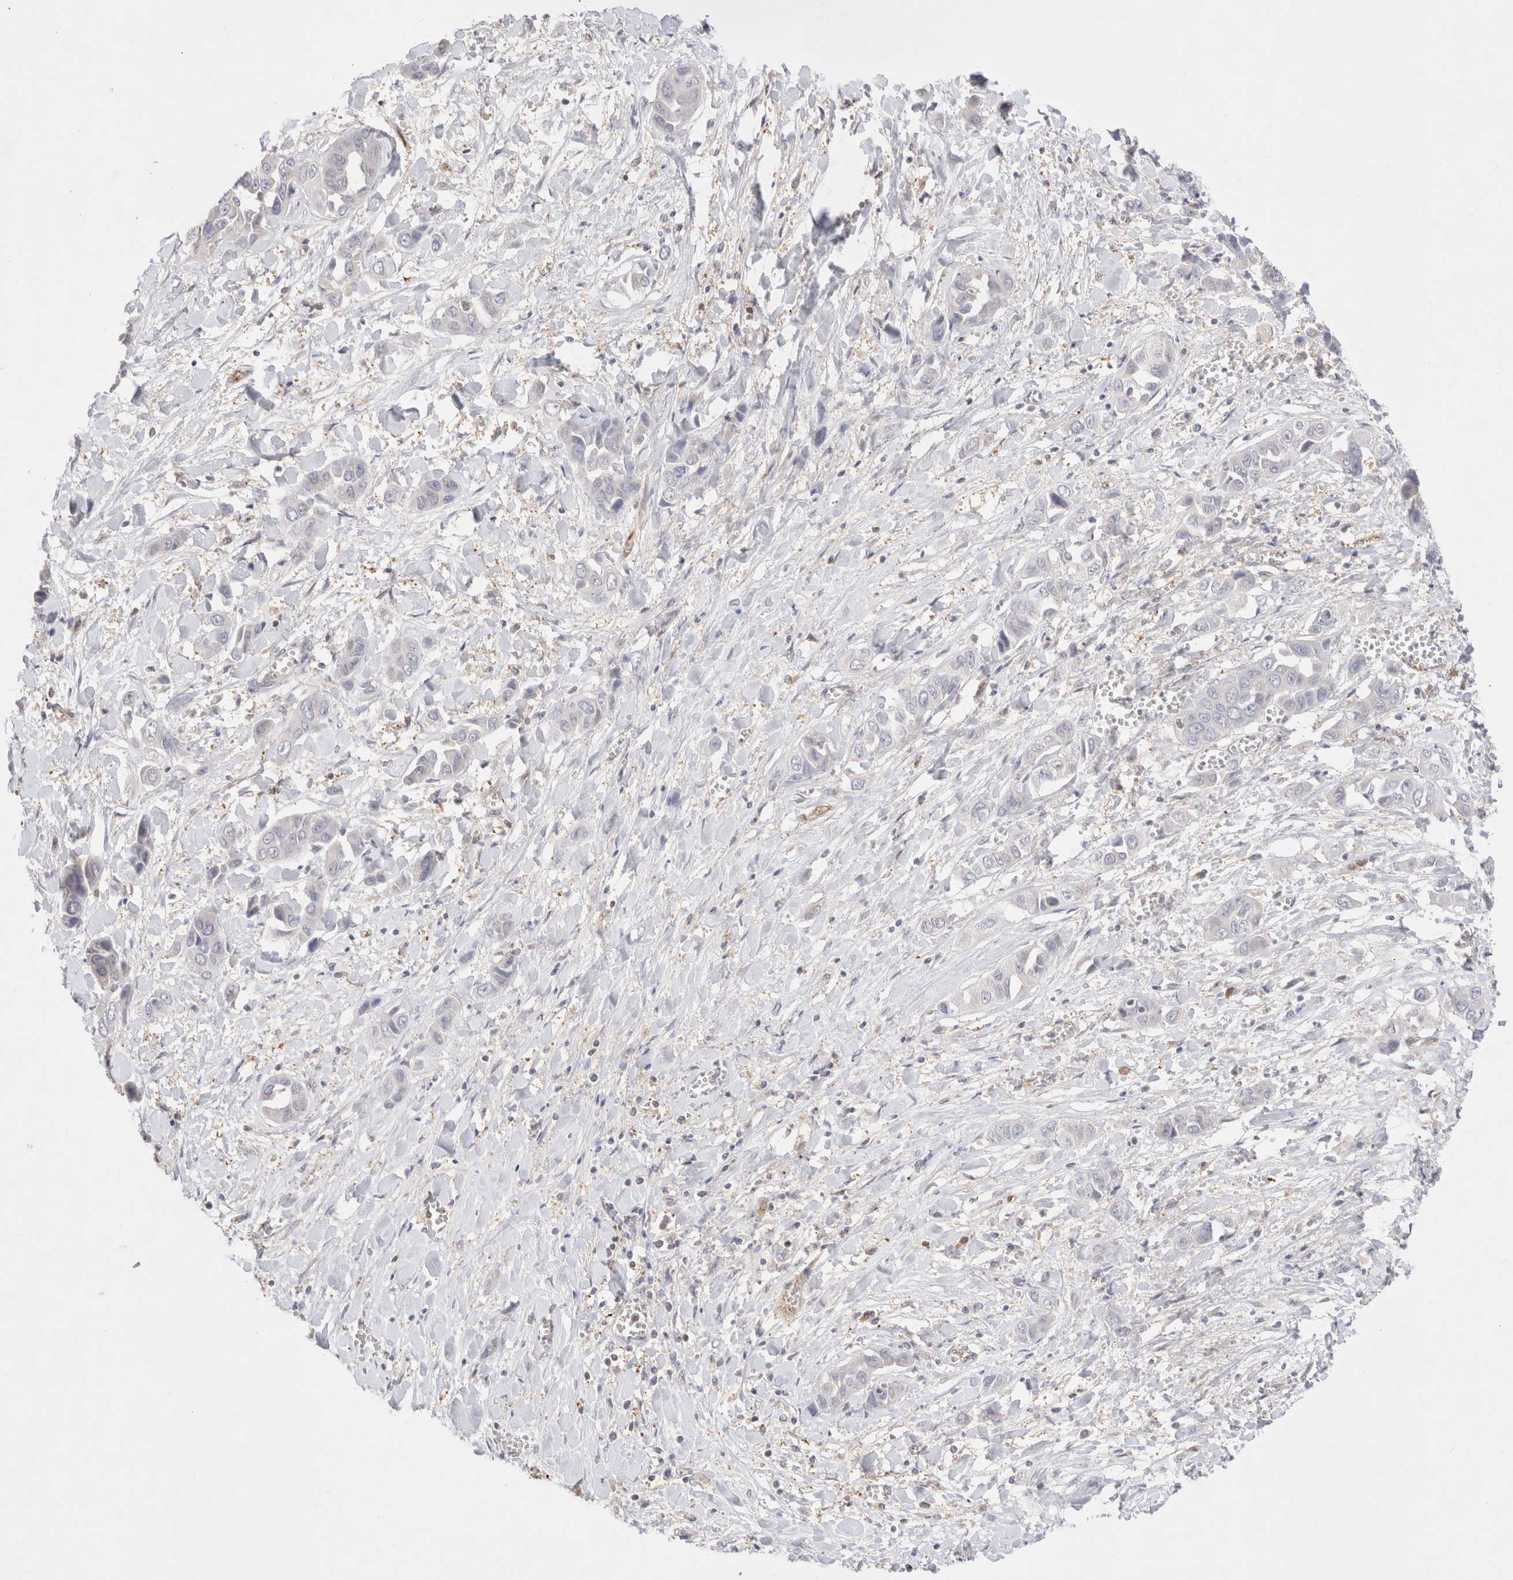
{"staining": {"intensity": "negative", "quantity": "none", "location": "none"}, "tissue": "liver cancer", "cell_type": "Tumor cells", "image_type": "cancer", "snomed": [{"axis": "morphology", "description": "Cholangiocarcinoma"}, {"axis": "topography", "description": "Liver"}], "caption": "The immunohistochemistry (IHC) image has no significant expression in tumor cells of liver cancer (cholangiocarcinoma) tissue.", "gene": "STARD10", "patient": {"sex": "female", "age": 52}}